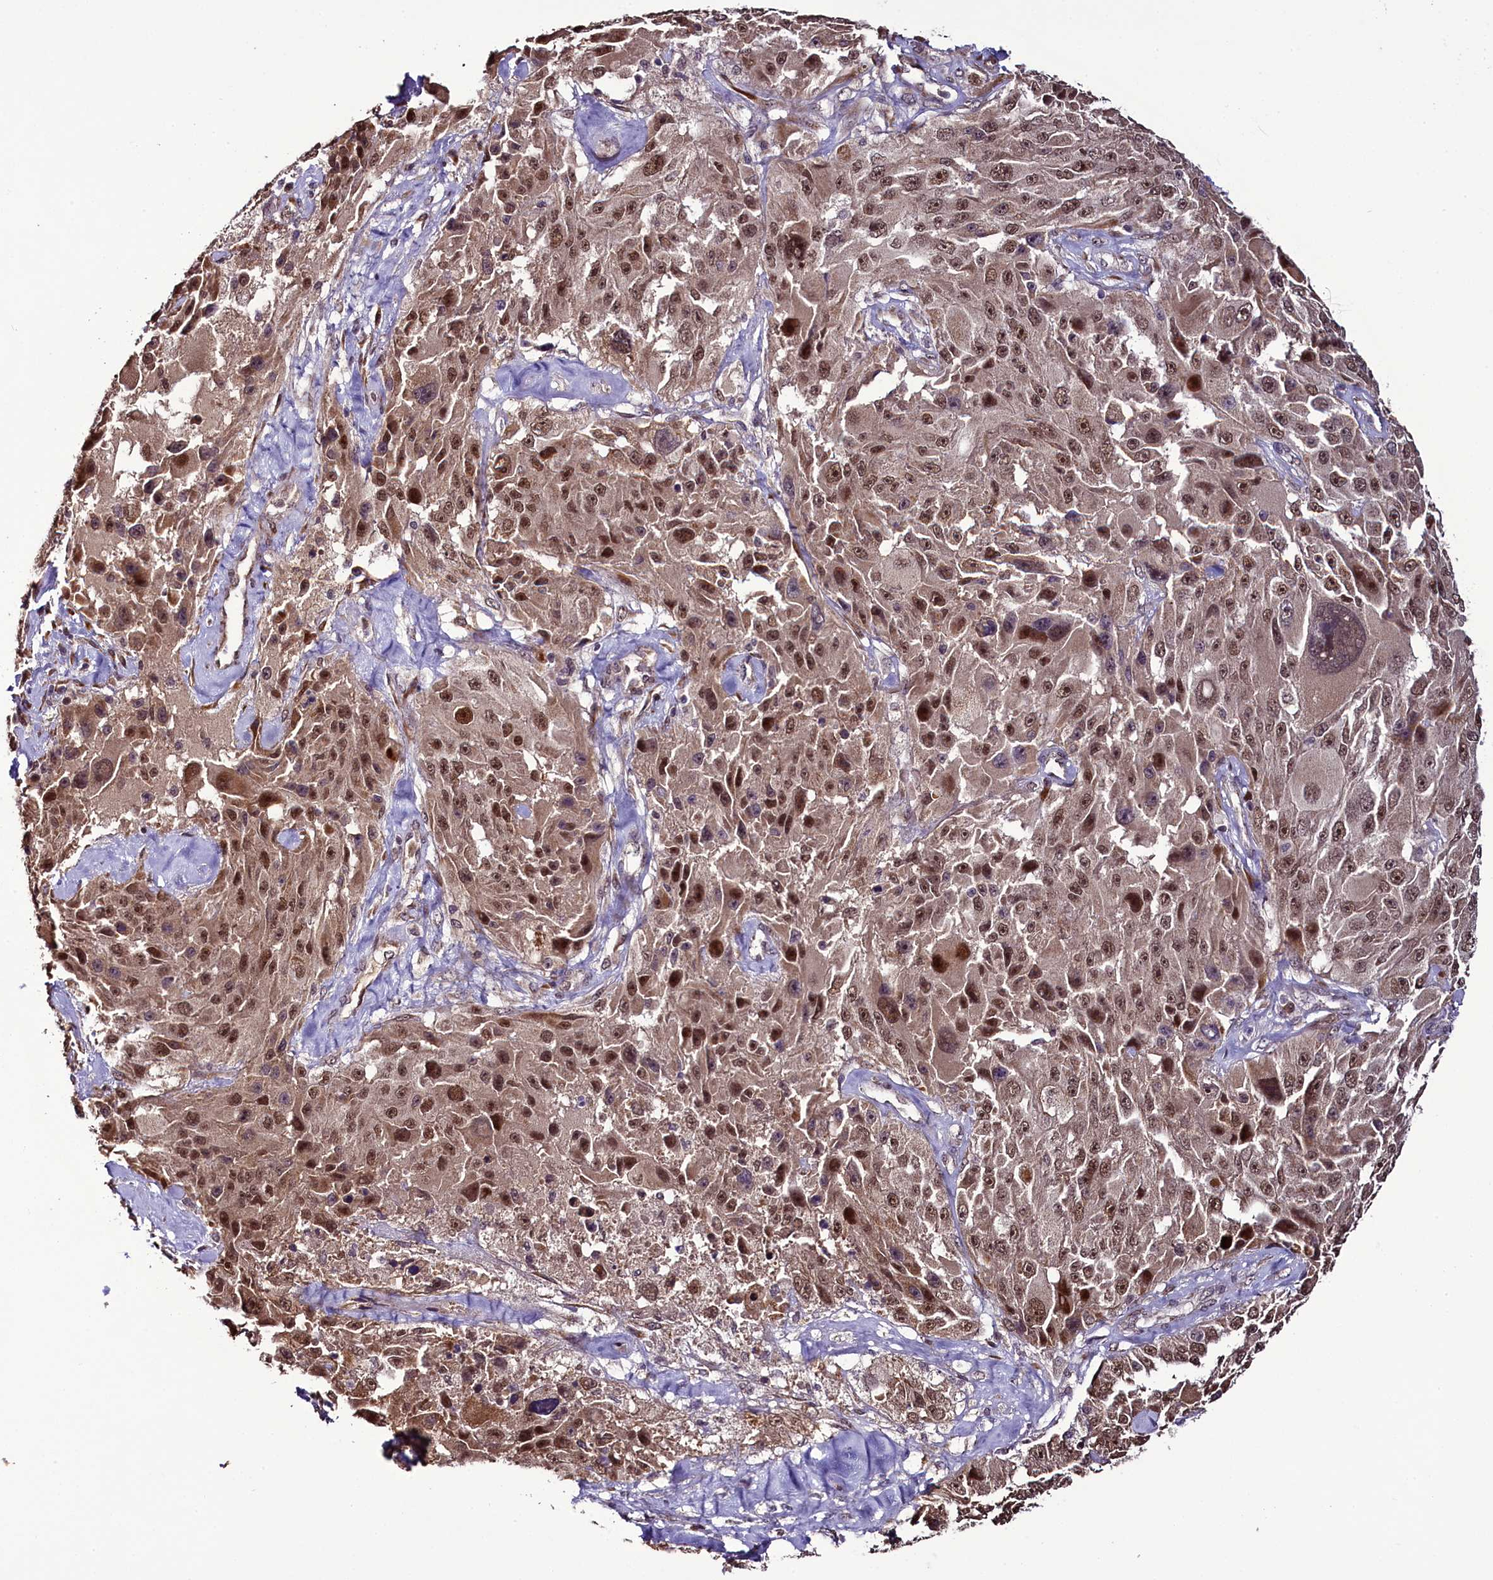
{"staining": {"intensity": "moderate", "quantity": ">75%", "location": "nuclear"}, "tissue": "melanoma", "cell_type": "Tumor cells", "image_type": "cancer", "snomed": [{"axis": "morphology", "description": "Malignant melanoma, Metastatic site"}, {"axis": "topography", "description": "Lymph node"}], "caption": "IHC staining of malignant melanoma (metastatic site), which demonstrates medium levels of moderate nuclear staining in about >75% of tumor cells indicating moderate nuclear protein expression. The staining was performed using DAB (brown) for protein detection and nuclei were counterstained in hematoxylin (blue).", "gene": "RPUSD2", "patient": {"sex": "male", "age": 62}}